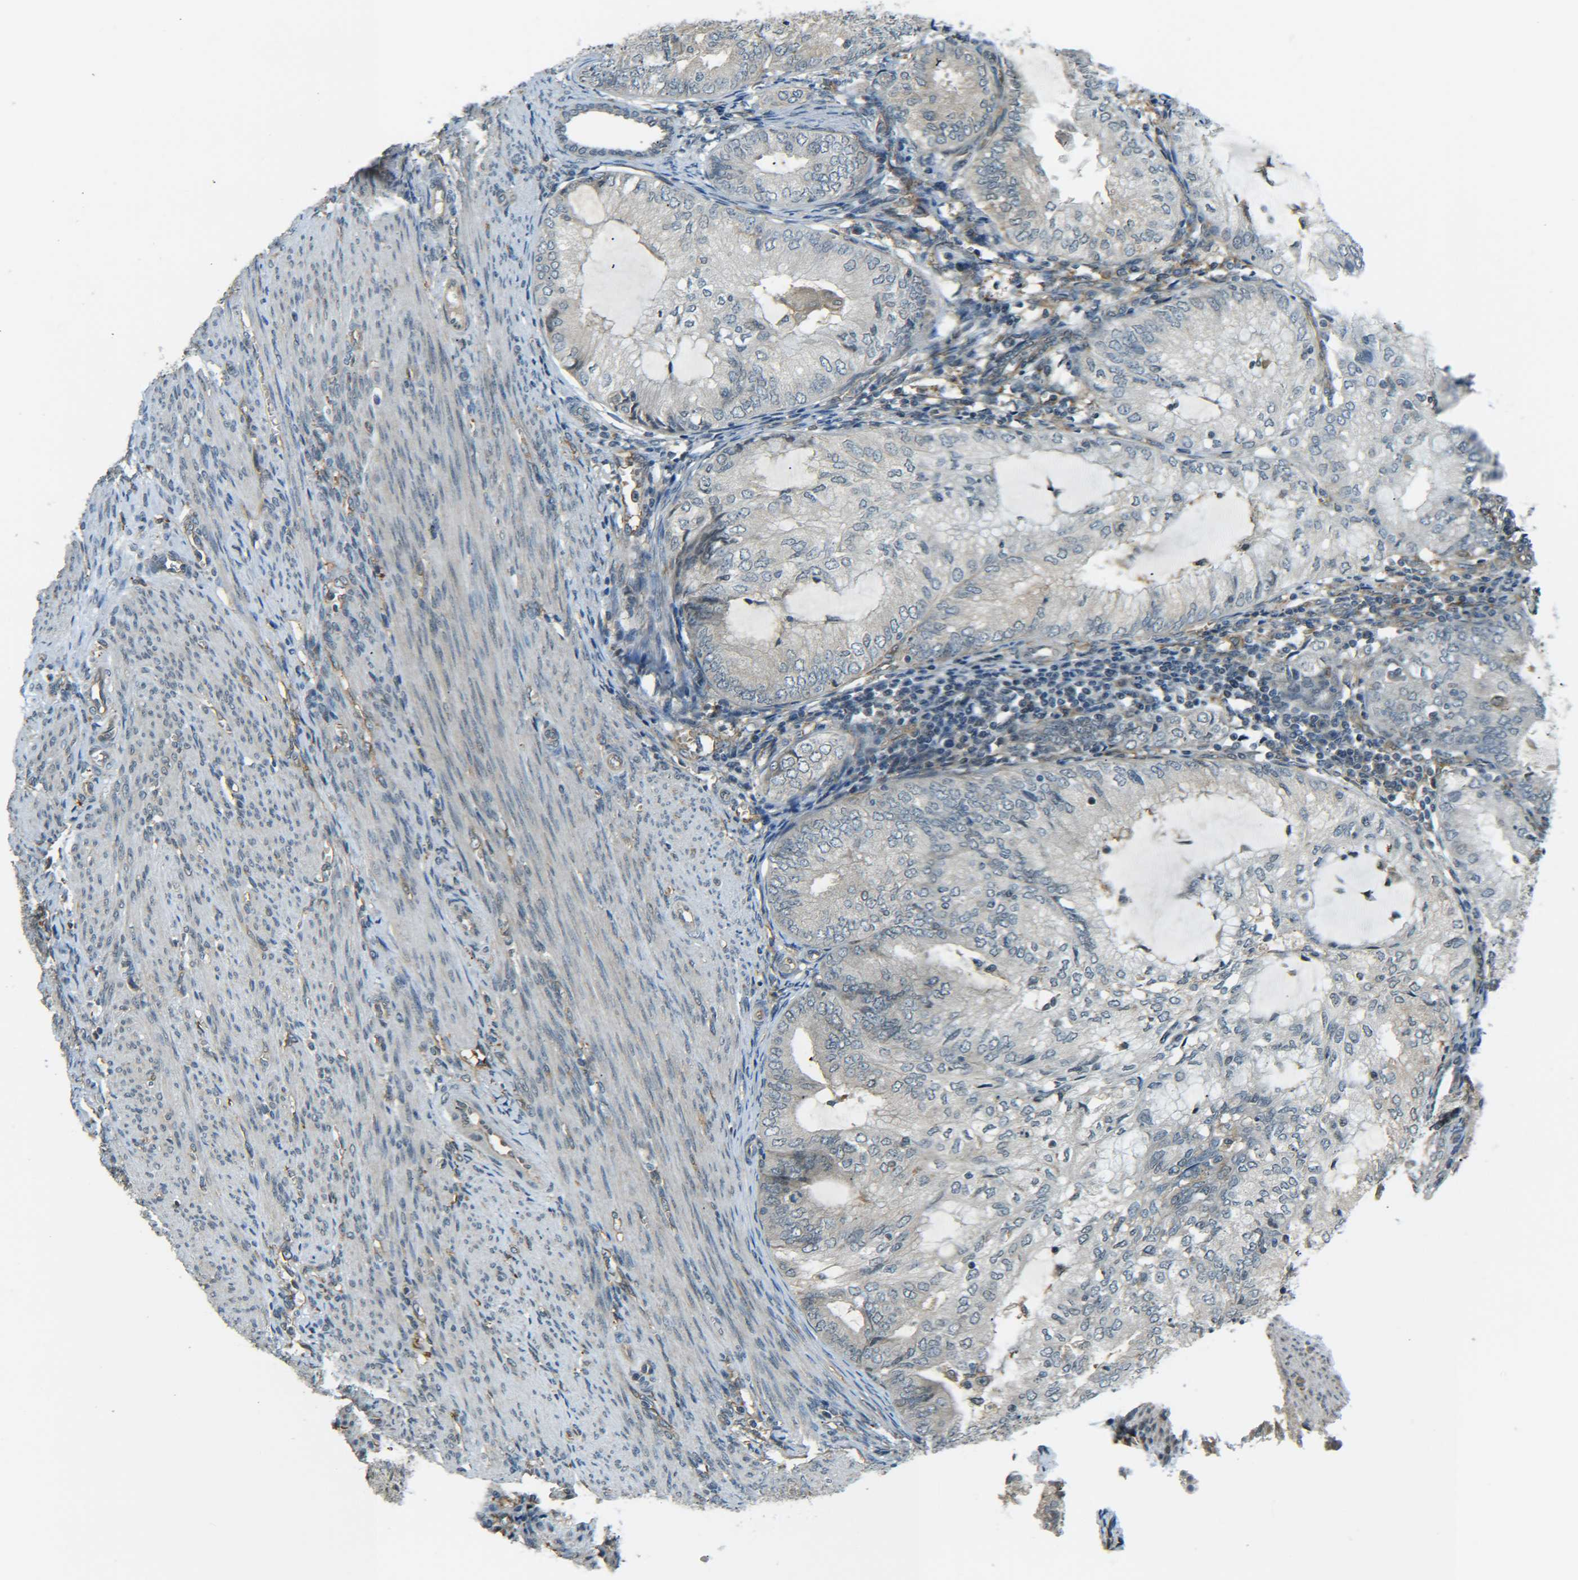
{"staining": {"intensity": "negative", "quantity": "none", "location": "none"}, "tissue": "endometrial cancer", "cell_type": "Tumor cells", "image_type": "cancer", "snomed": [{"axis": "morphology", "description": "Adenocarcinoma, NOS"}, {"axis": "topography", "description": "Endometrium"}], "caption": "Immunohistochemistry image of human endometrial cancer stained for a protein (brown), which exhibits no expression in tumor cells.", "gene": "DAB2", "patient": {"sex": "female", "age": 81}}